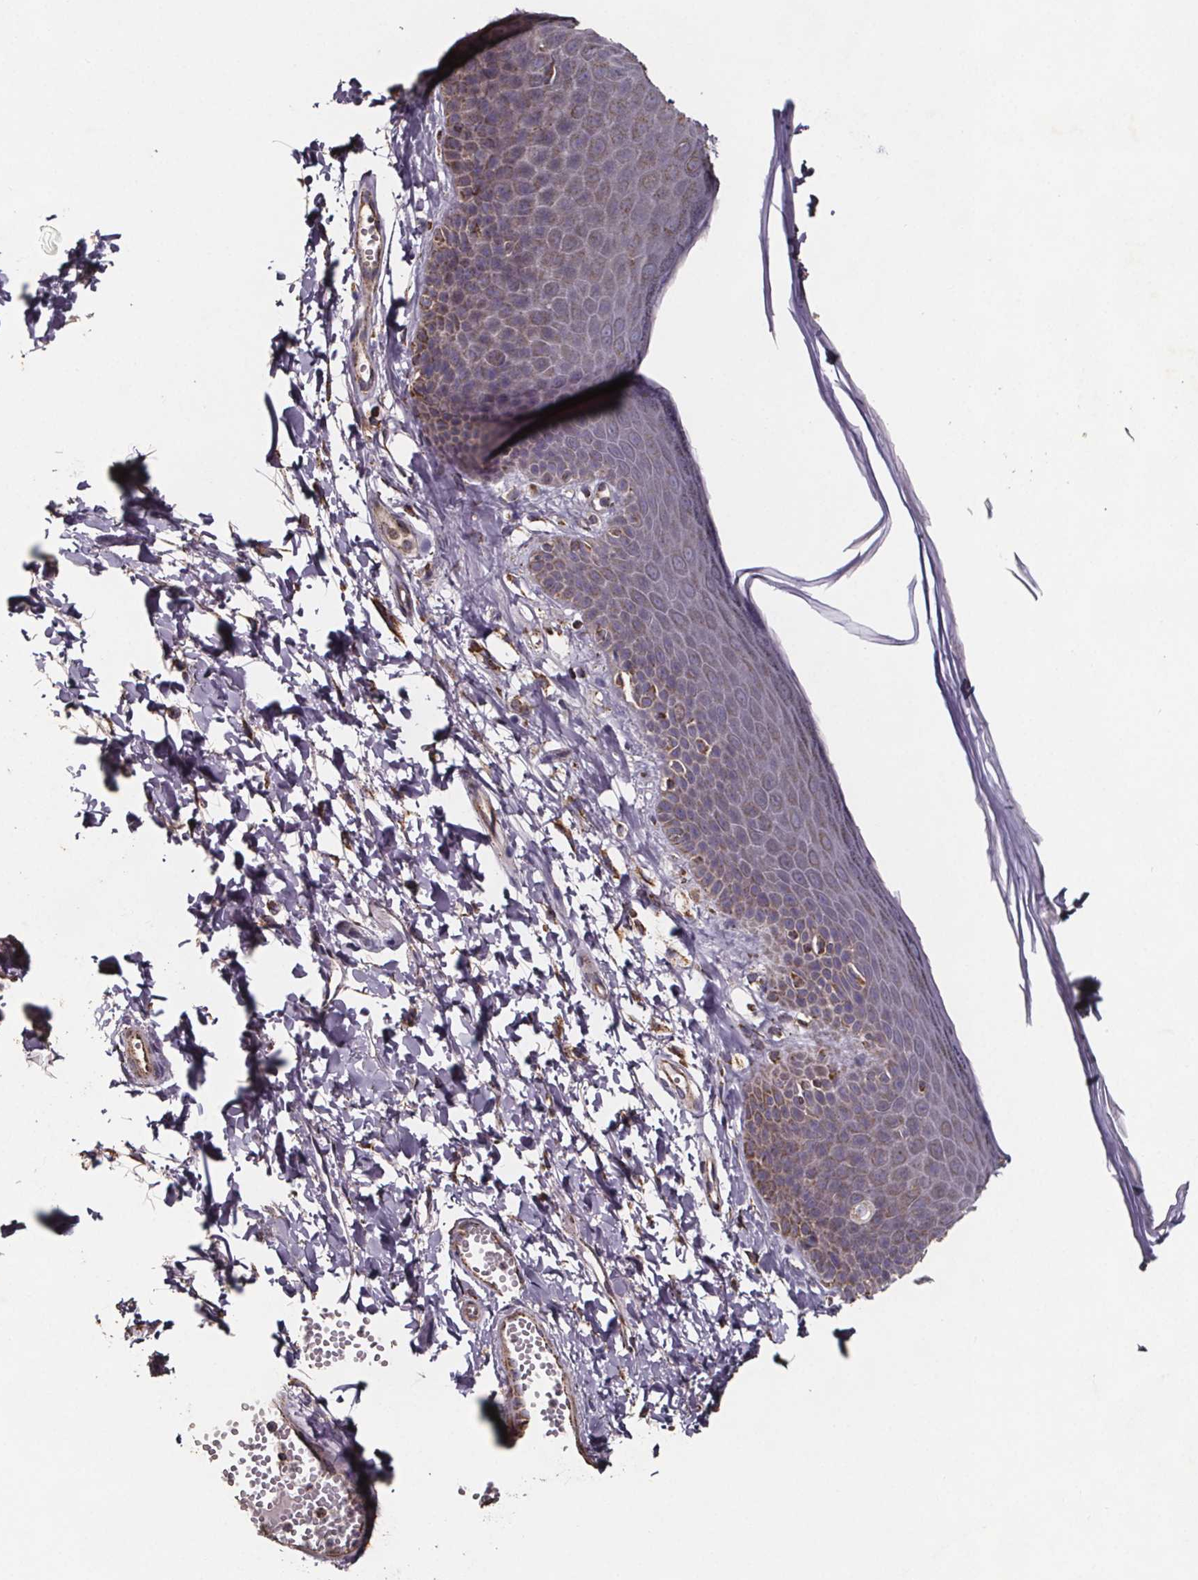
{"staining": {"intensity": "weak", "quantity": "25%-75%", "location": "cytoplasmic/membranous"}, "tissue": "skin", "cell_type": "Epidermal cells", "image_type": "normal", "snomed": [{"axis": "morphology", "description": "Normal tissue, NOS"}, {"axis": "topography", "description": "Anal"}], "caption": "This histopathology image demonstrates immunohistochemistry (IHC) staining of benign human skin, with low weak cytoplasmic/membranous staining in approximately 25%-75% of epidermal cells.", "gene": "SLC35D2", "patient": {"sex": "male", "age": 53}}